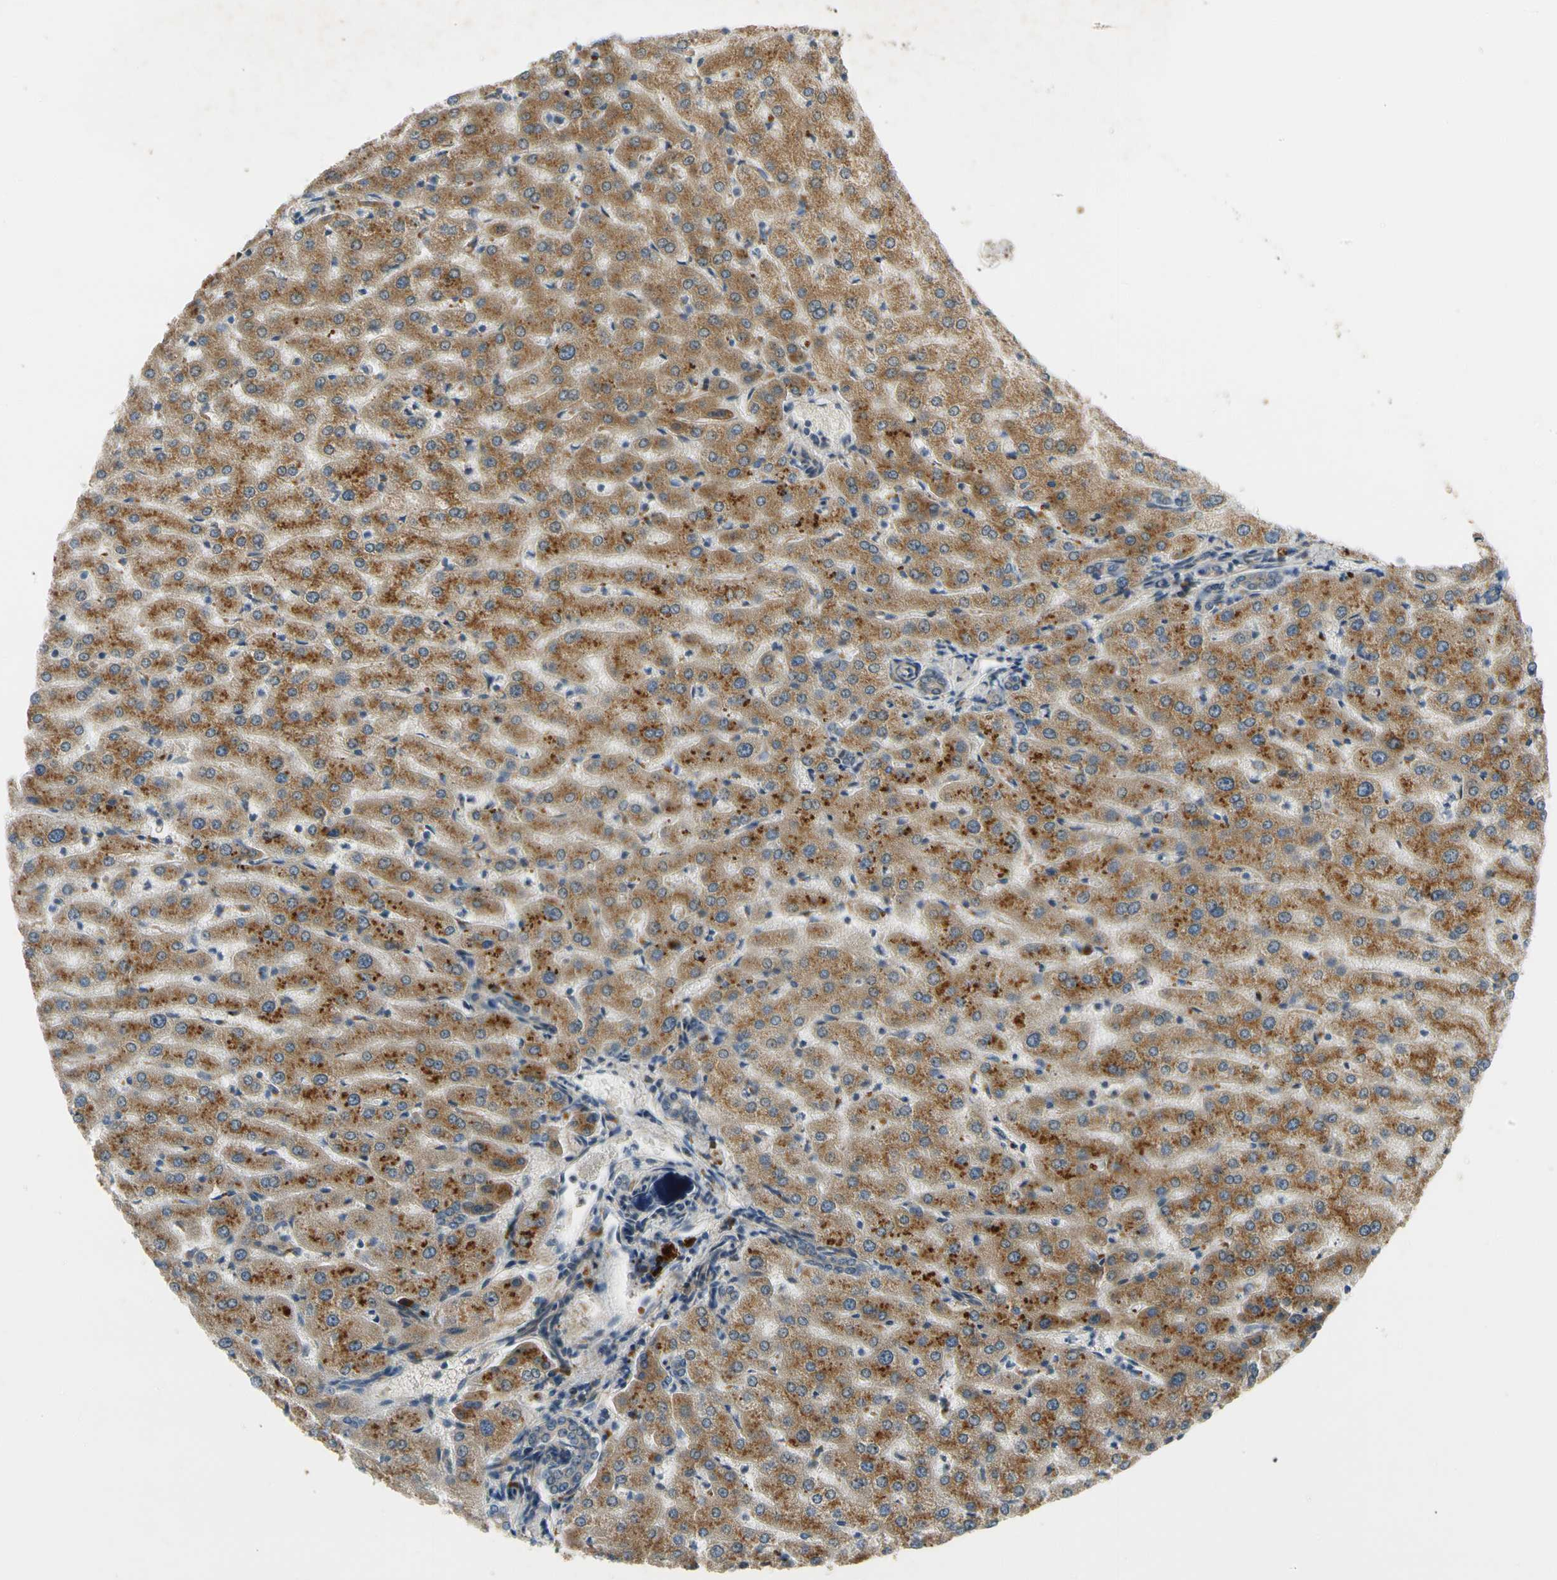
{"staining": {"intensity": "weak", "quantity": ">75%", "location": "cytoplasmic/membranous"}, "tissue": "liver", "cell_type": "Cholangiocytes", "image_type": "normal", "snomed": [{"axis": "morphology", "description": "Normal tissue, NOS"}, {"axis": "morphology", "description": "Fibrosis, NOS"}, {"axis": "topography", "description": "Liver"}], "caption": "Immunohistochemical staining of benign human liver displays weak cytoplasmic/membranous protein expression in about >75% of cholangiocytes. The staining was performed using DAB to visualize the protein expression in brown, while the nuclei were stained in blue with hematoxylin (Magnification: 20x).", "gene": "MST1R", "patient": {"sex": "female", "age": 29}}